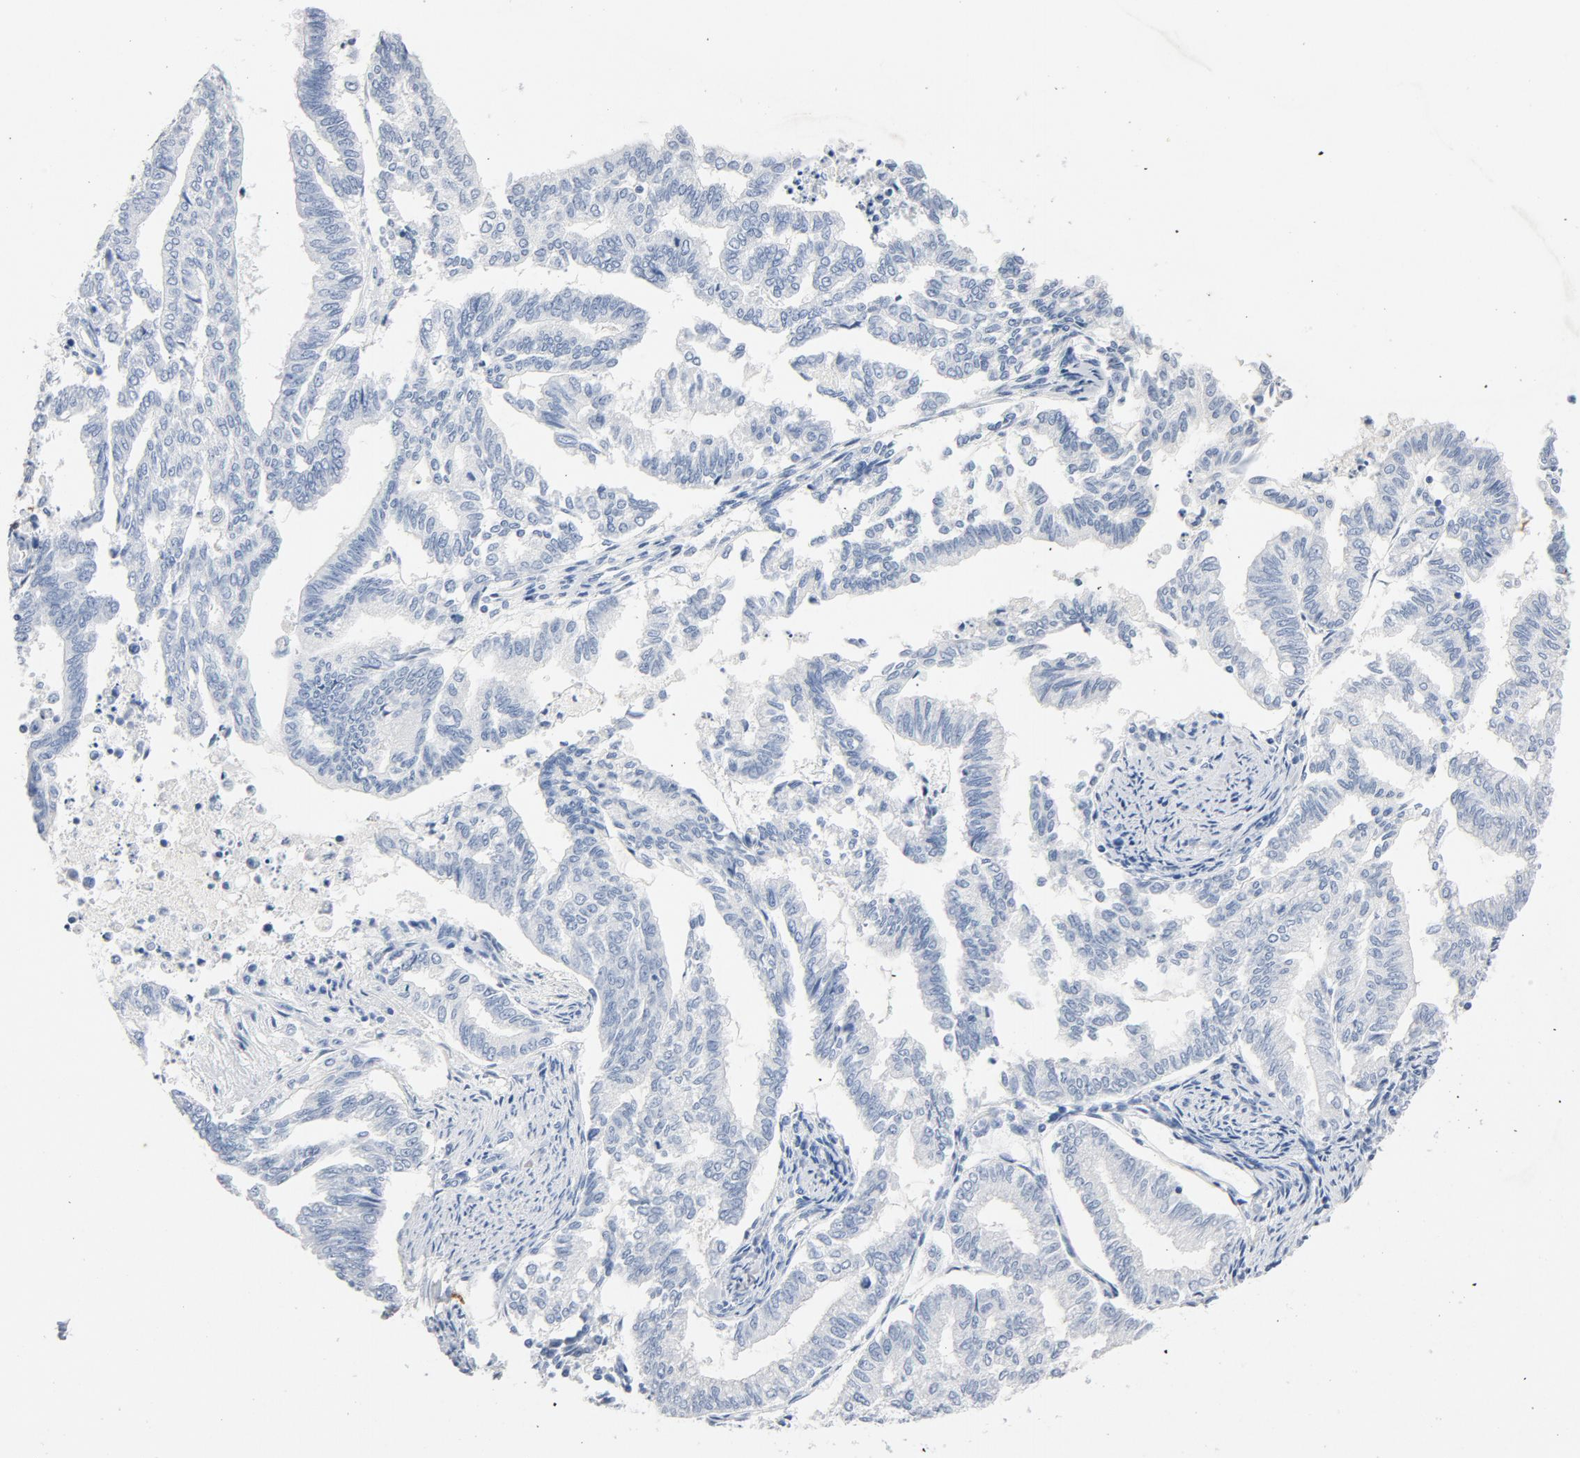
{"staining": {"intensity": "negative", "quantity": "none", "location": "none"}, "tissue": "endometrial cancer", "cell_type": "Tumor cells", "image_type": "cancer", "snomed": [{"axis": "morphology", "description": "Adenocarcinoma, NOS"}, {"axis": "topography", "description": "Endometrium"}], "caption": "The photomicrograph demonstrates no significant expression in tumor cells of endometrial adenocarcinoma.", "gene": "PTPRB", "patient": {"sex": "female", "age": 79}}